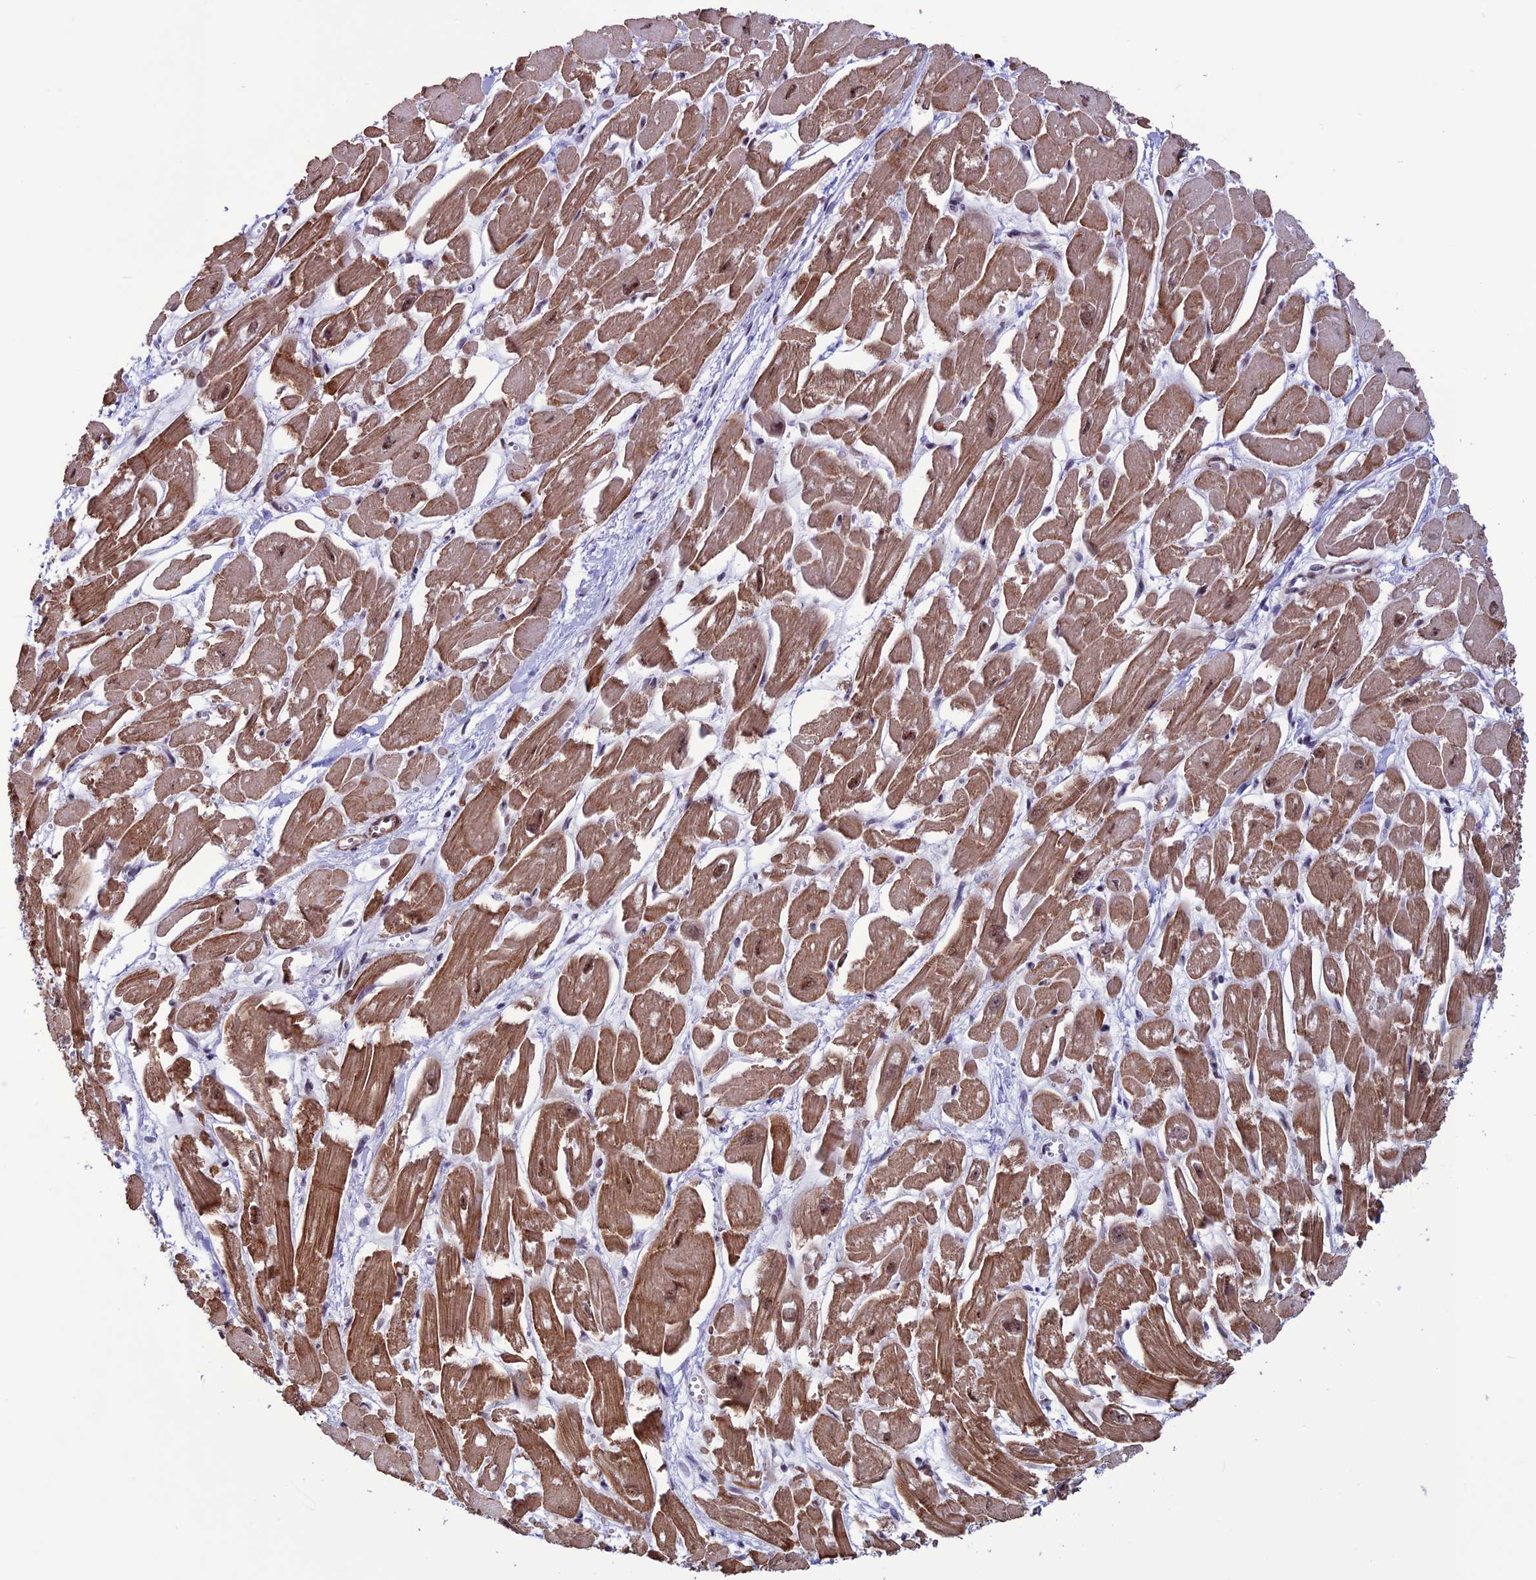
{"staining": {"intensity": "moderate", "quantity": ">75%", "location": "cytoplasmic/membranous,nuclear"}, "tissue": "heart muscle", "cell_type": "Cardiomyocytes", "image_type": "normal", "snomed": [{"axis": "morphology", "description": "Normal tissue, NOS"}, {"axis": "topography", "description": "Heart"}], "caption": "High-magnification brightfield microscopy of unremarkable heart muscle stained with DAB (brown) and counterstained with hematoxylin (blue). cardiomyocytes exhibit moderate cytoplasmic/membranous,nuclear expression is present in approximately>75% of cells.", "gene": "U2AF1", "patient": {"sex": "male", "age": 54}}